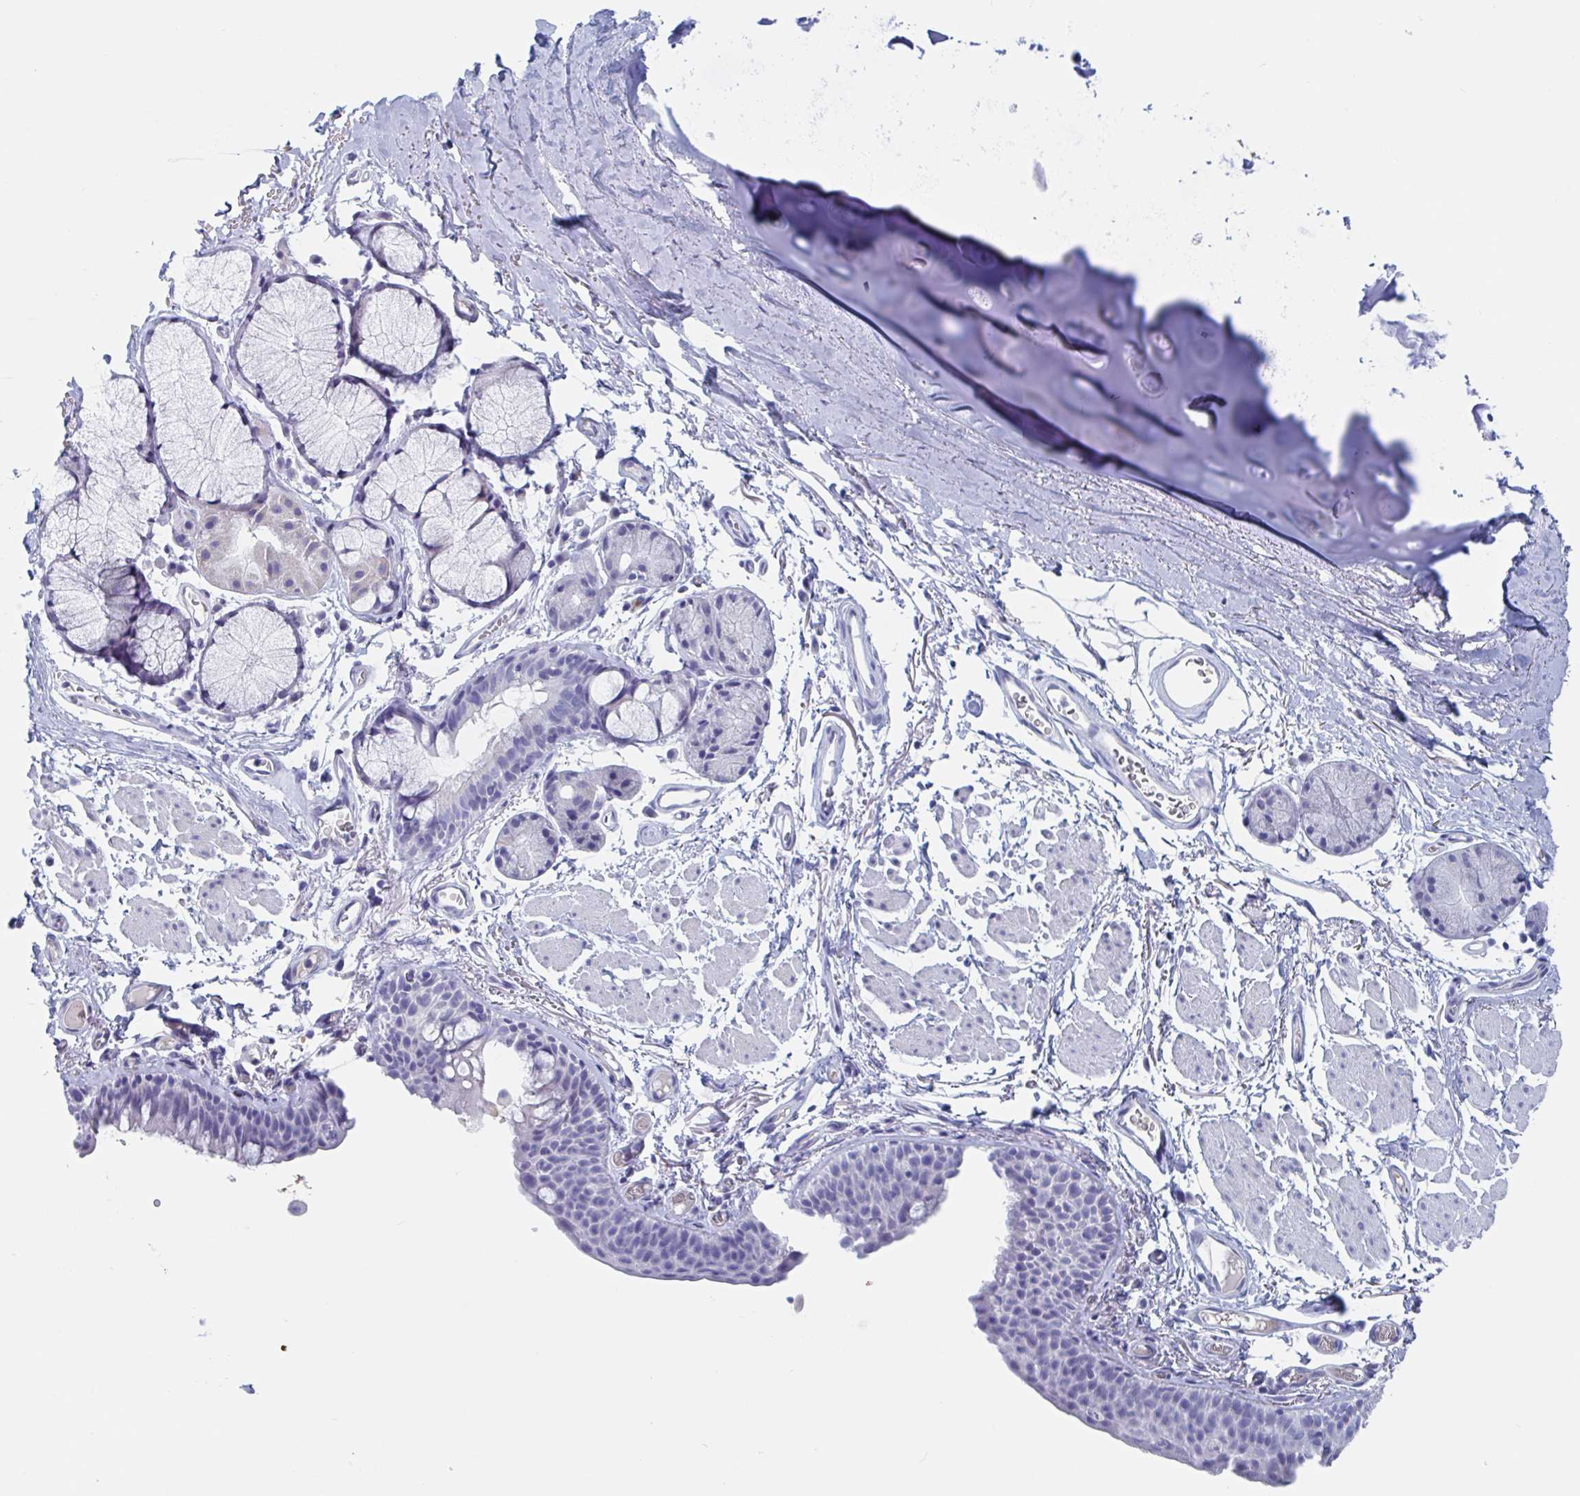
{"staining": {"intensity": "negative", "quantity": "none", "location": "none"}, "tissue": "bronchus", "cell_type": "Respiratory epithelial cells", "image_type": "normal", "snomed": [{"axis": "morphology", "description": "Normal tissue, NOS"}, {"axis": "topography", "description": "Cartilage tissue"}, {"axis": "topography", "description": "Bronchus"}], "caption": "IHC of unremarkable bronchus demonstrates no staining in respiratory epithelial cells.", "gene": "DPEP3", "patient": {"sex": "female", "age": 79}}